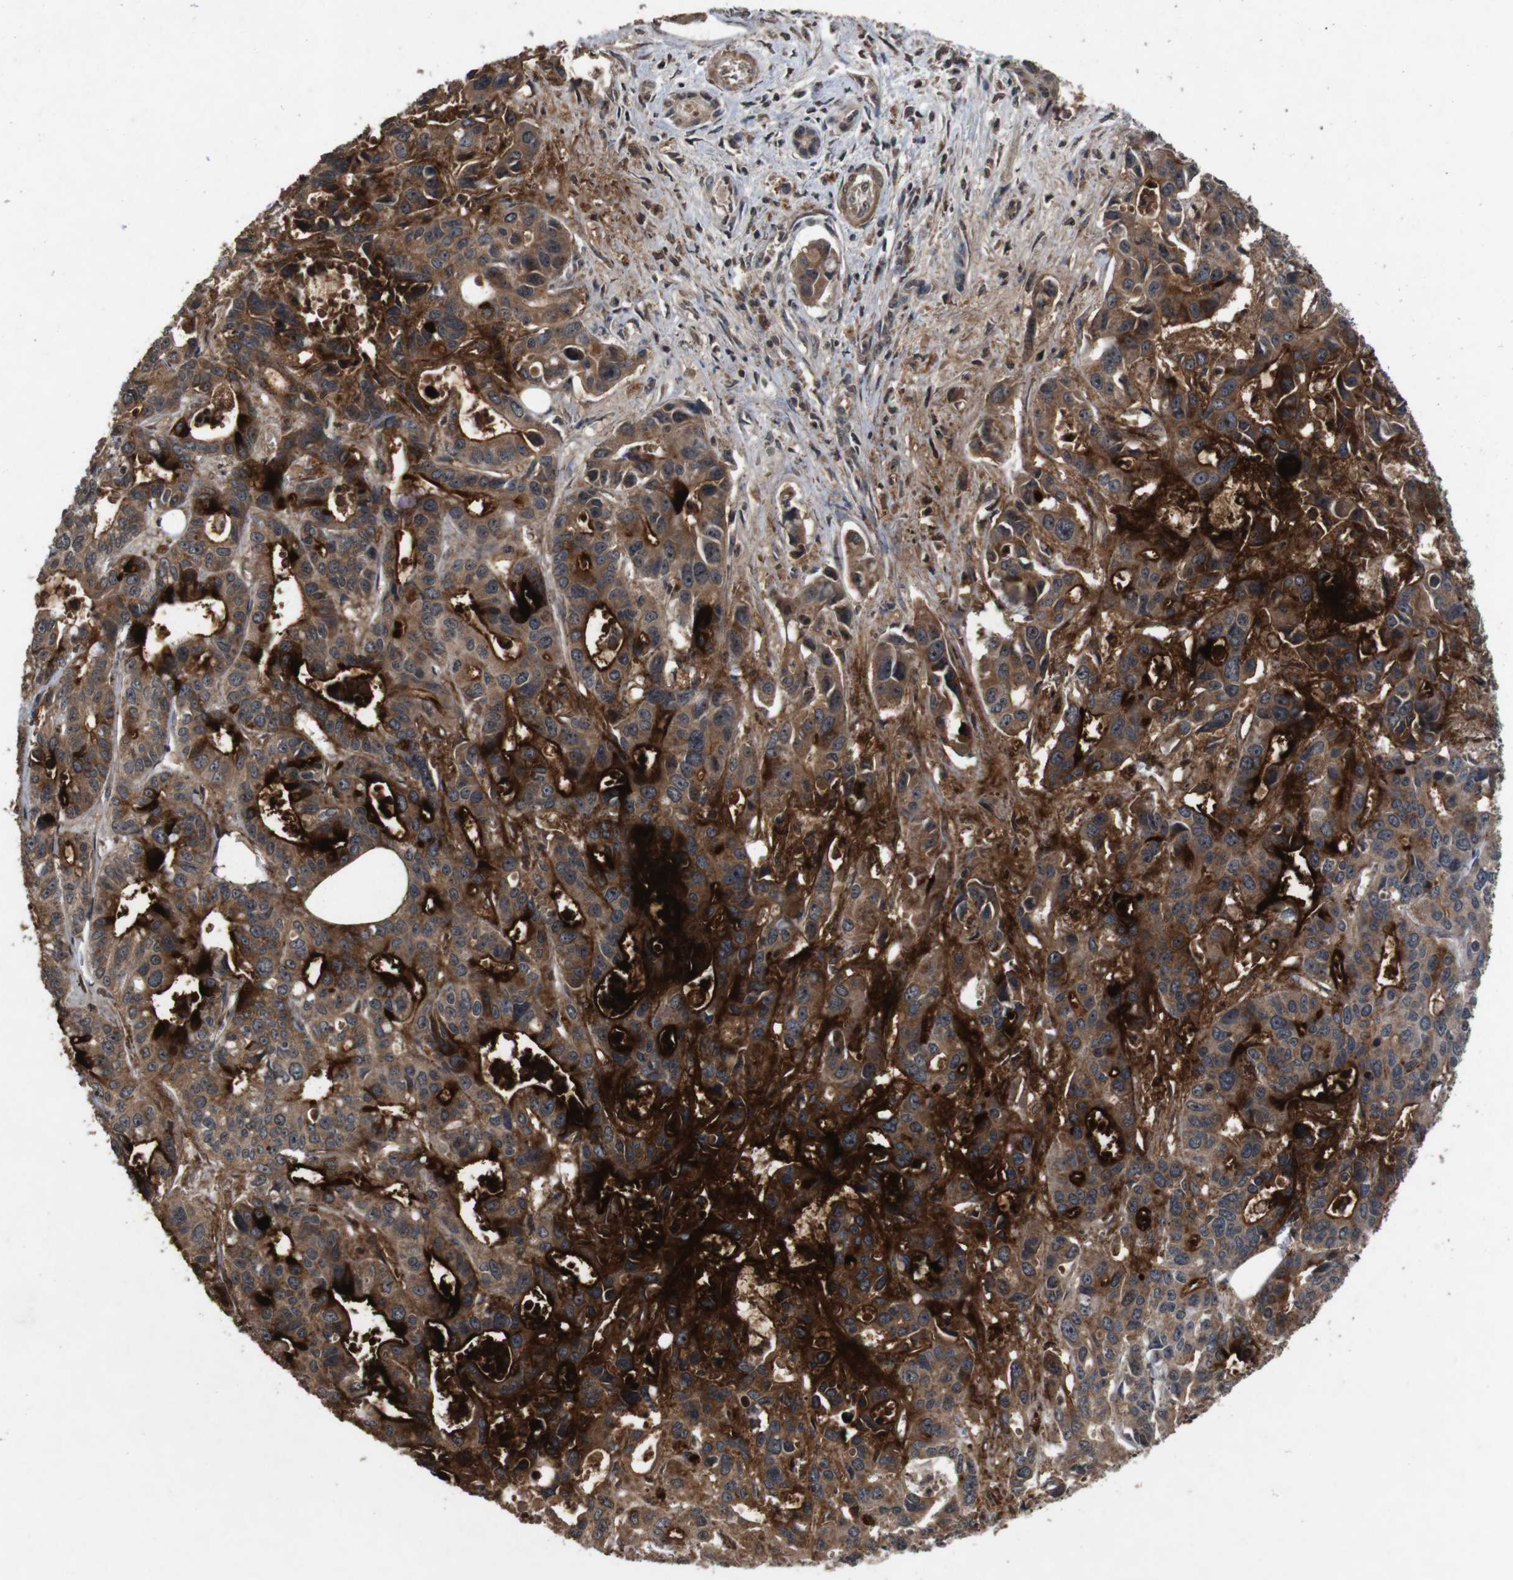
{"staining": {"intensity": "strong", "quantity": ">75%", "location": "cytoplasmic/membranous"}, "tissue": "liver cancer", "cell_type": "Tumor cells", "image_type": "cancer", "snomed": [{"axis": "morphology", "description": "Cholangiocarcinoma"}, {"axis": "topography", "description": "Liver"}], "caption": "Protein analysis of cholangiocarcinoma (liver) tissue displays strong cytoplasmic/membranous expression in approximately >75% of tumor cells. (Brightfield microscopy of DAB IHC at high magnification).", "gene": "SORL1", "patient": {"sex": "female", "age": 65}}